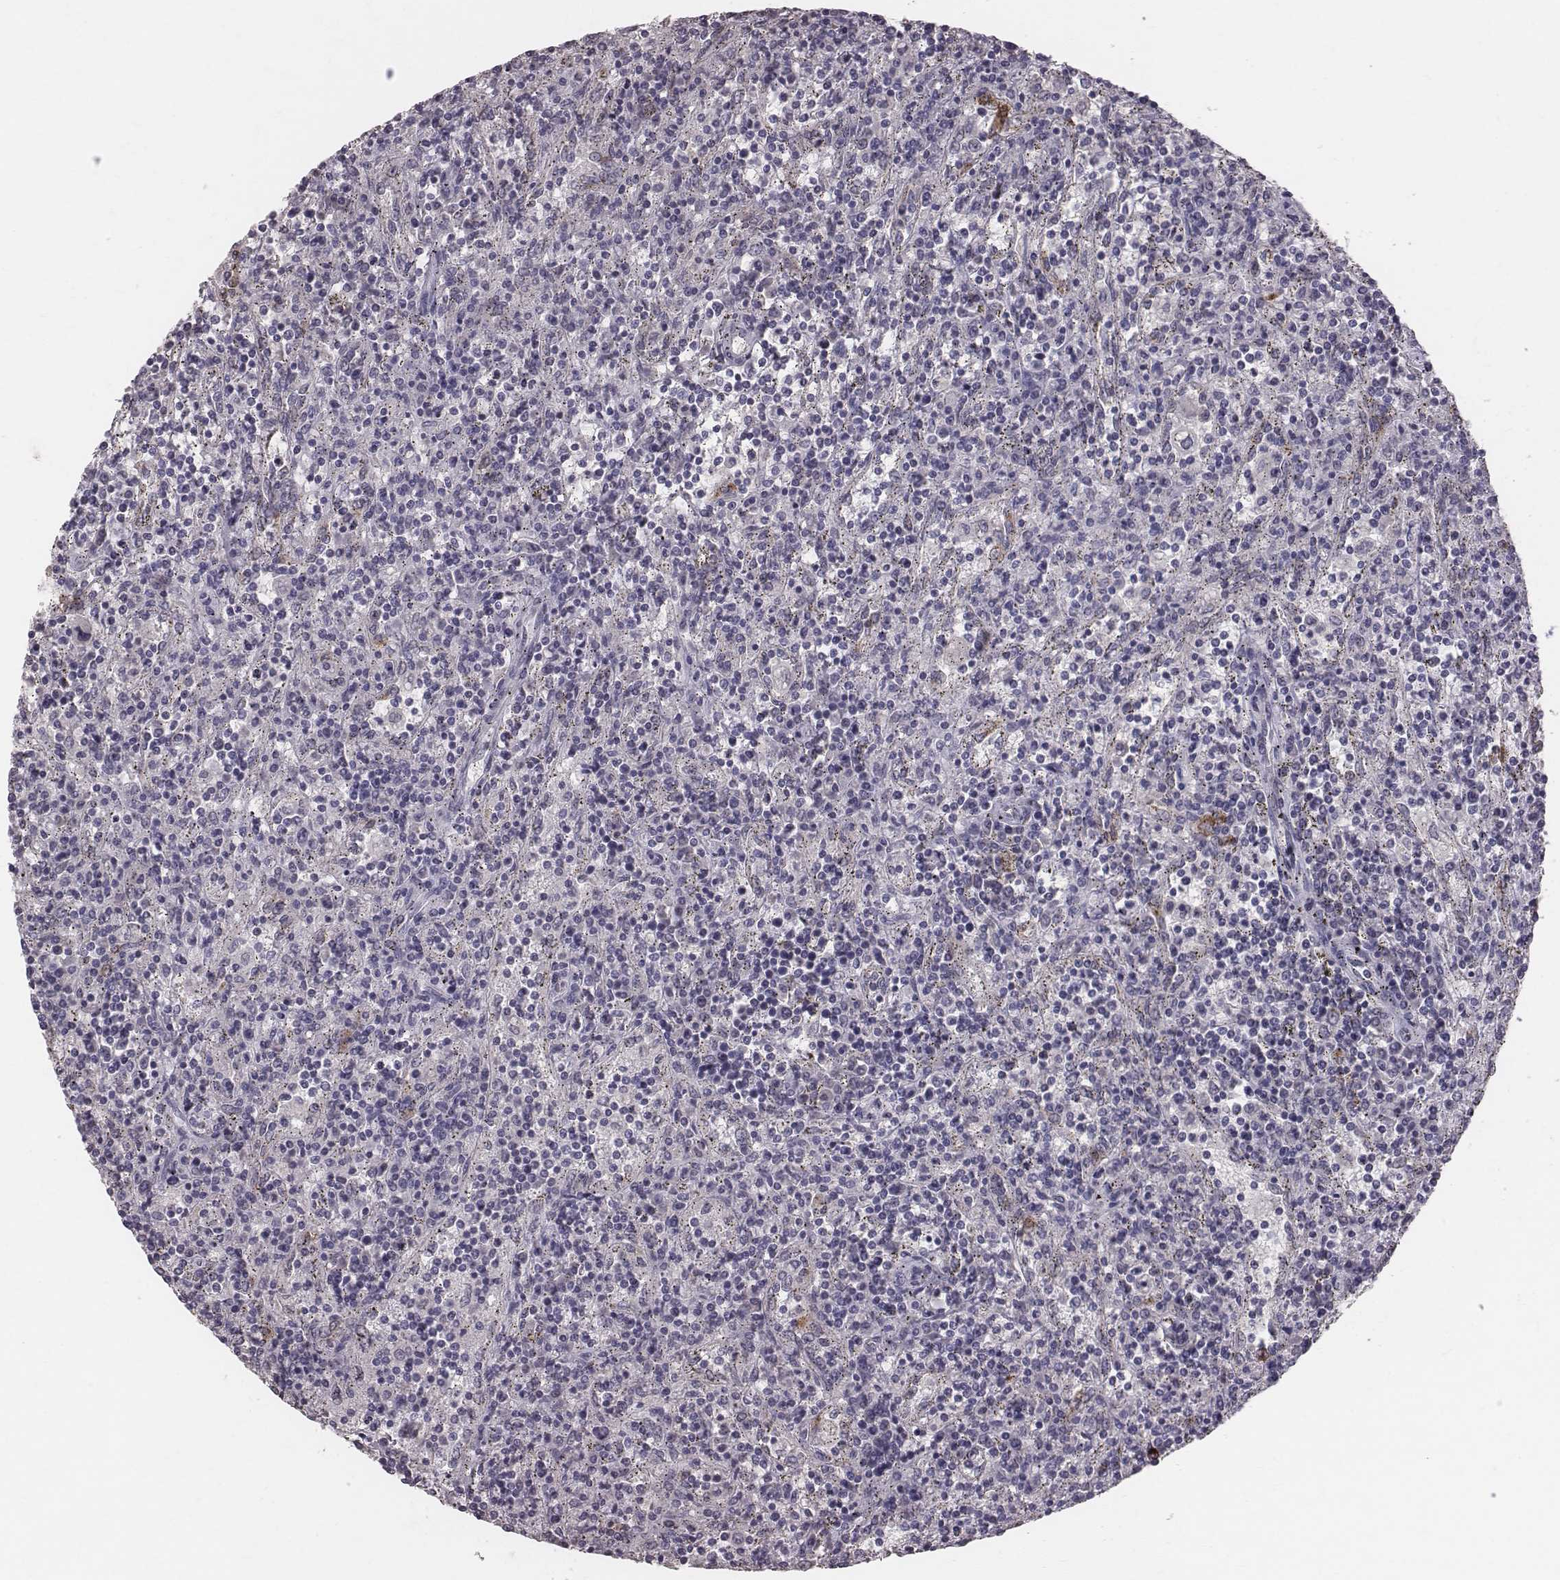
{"staining": {"intensity": "negative", "quantity": "none", "location": "none"}, "tissue": "lymphoma", "cell_type": "Tumor cells", "image_type": "cancer", "snomed": [{"axis": "morphology", "description": "Malignant lymphoma, non-Hodgkin's type, Low grade"}, {"axis": "topography", "description": "Spleen"}], "caption": "This is an immunohistochemistry (IHC) photomicrograph of malignant lymphoma, non-Hodgkin's type (low-grade). There is no staining in tumor cells.", "gene": "CFTR", "patient": {"sex": "male", "age": 62}}